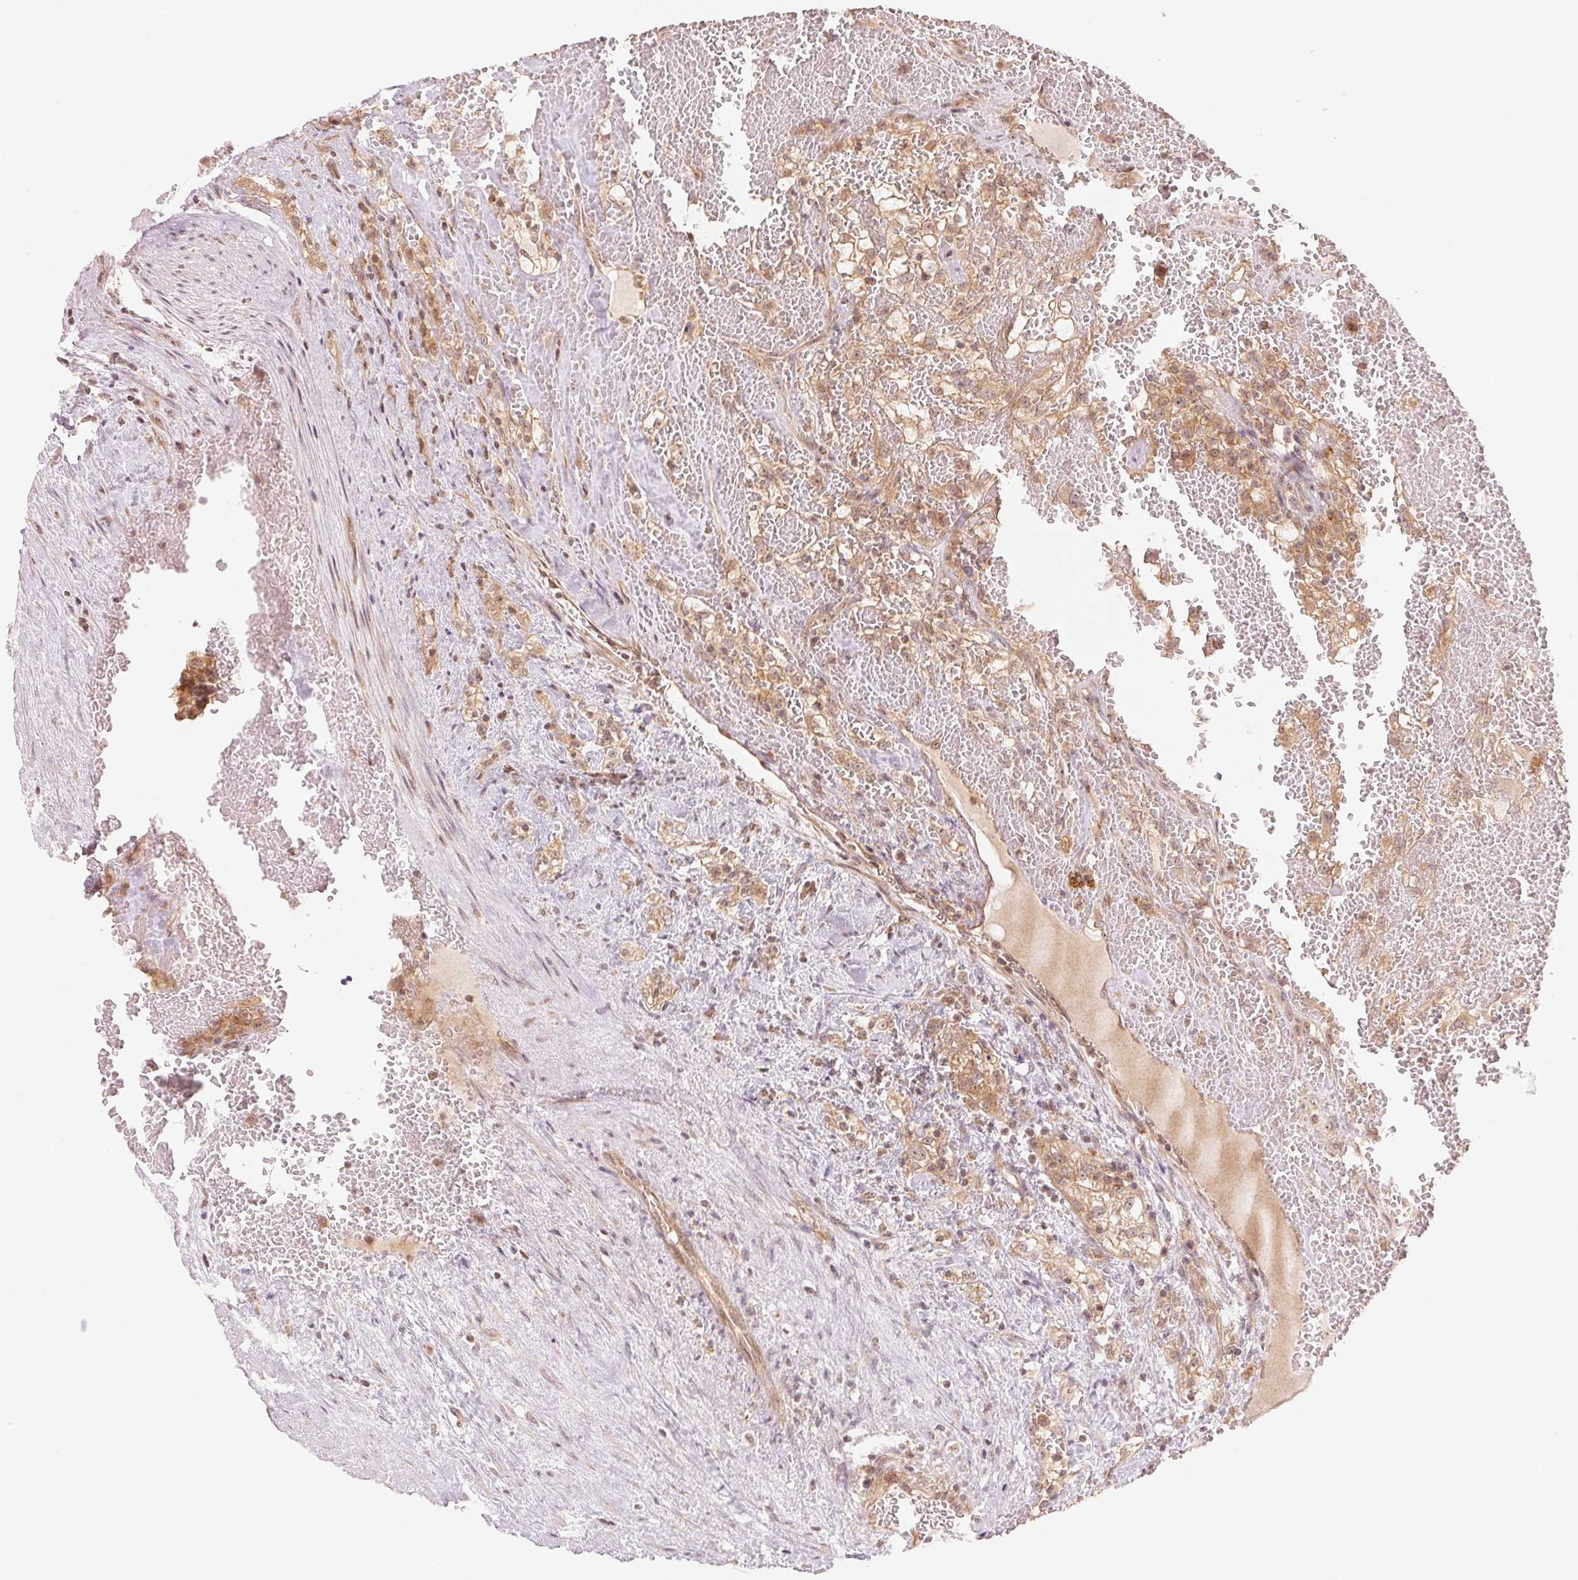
{"staining": {"intensity": "moderate", "quantity": ">75%", "location": "cytoplasmic/membranous"}, "tissue": "renal cancer", "cell_type": "Tumor cells", "image_type": "cancer", "snomed": [{"axis": "morphology", "description": "Adenocarcinoma, NOS"}, {"axis": "topography", "description": "Kidney"}], "caption": "Tumor cells demonstrate moderate cytoplasmic/membranous staining in about >75% of cells in renal adenocarcinoma.", "gene": "WDR54", "patient": {"sex": "female", "age": 74}}